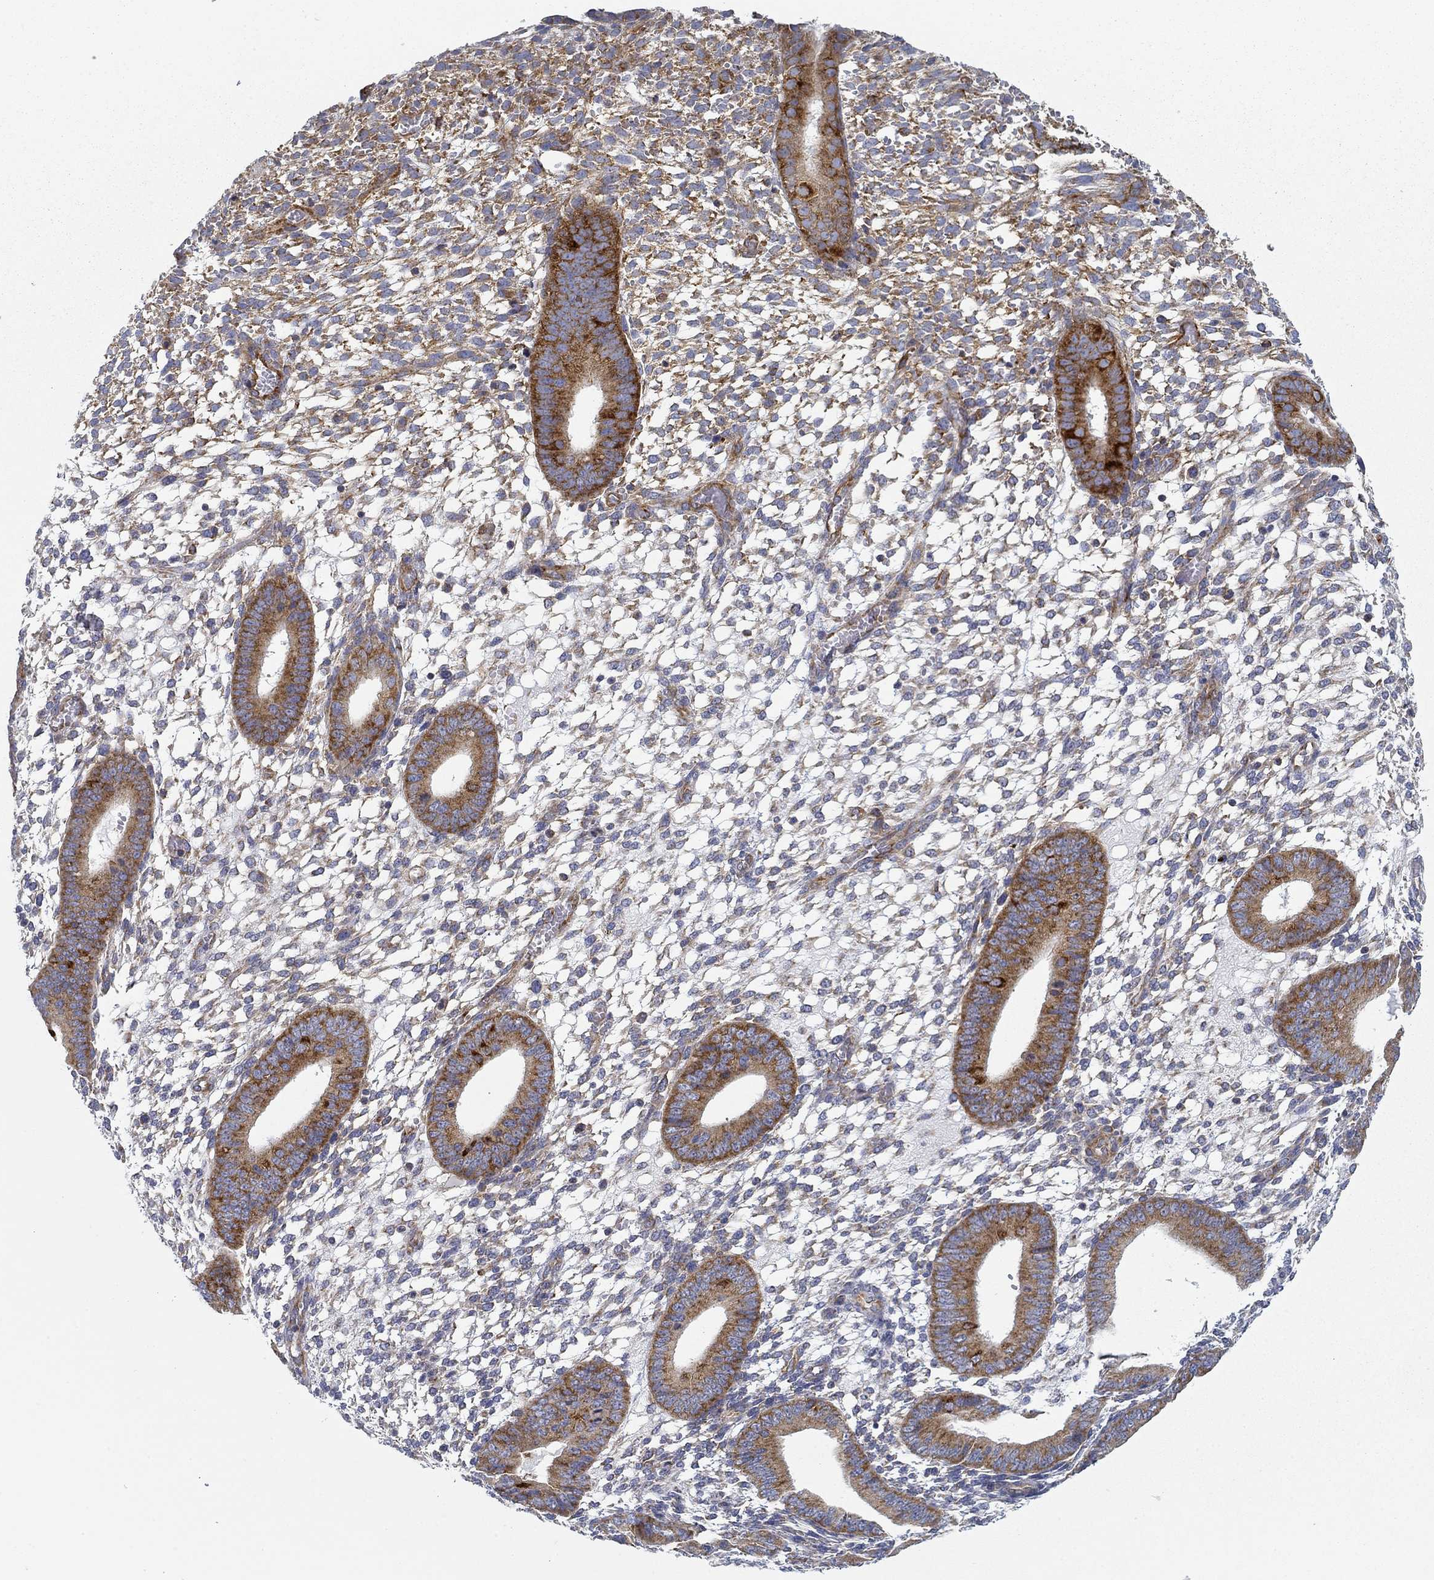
{"staining": {"intensity": "negative", "quantity": "none", "location": "none"}, "tissue": "endometrium", "cell_type": "Cells in endometrial stroma", "image_type": "normal", "snomed": [{"axis": "morphology", "description": "Normal tissue, NOS"}, {"axis": "topography", "description": "Endometrium"}], "caption": "Cells in endometrial stroma show no significant staining in benign endometrium.", "gene": "FXR1", "patient": {"sex": "female", "age": 39}}